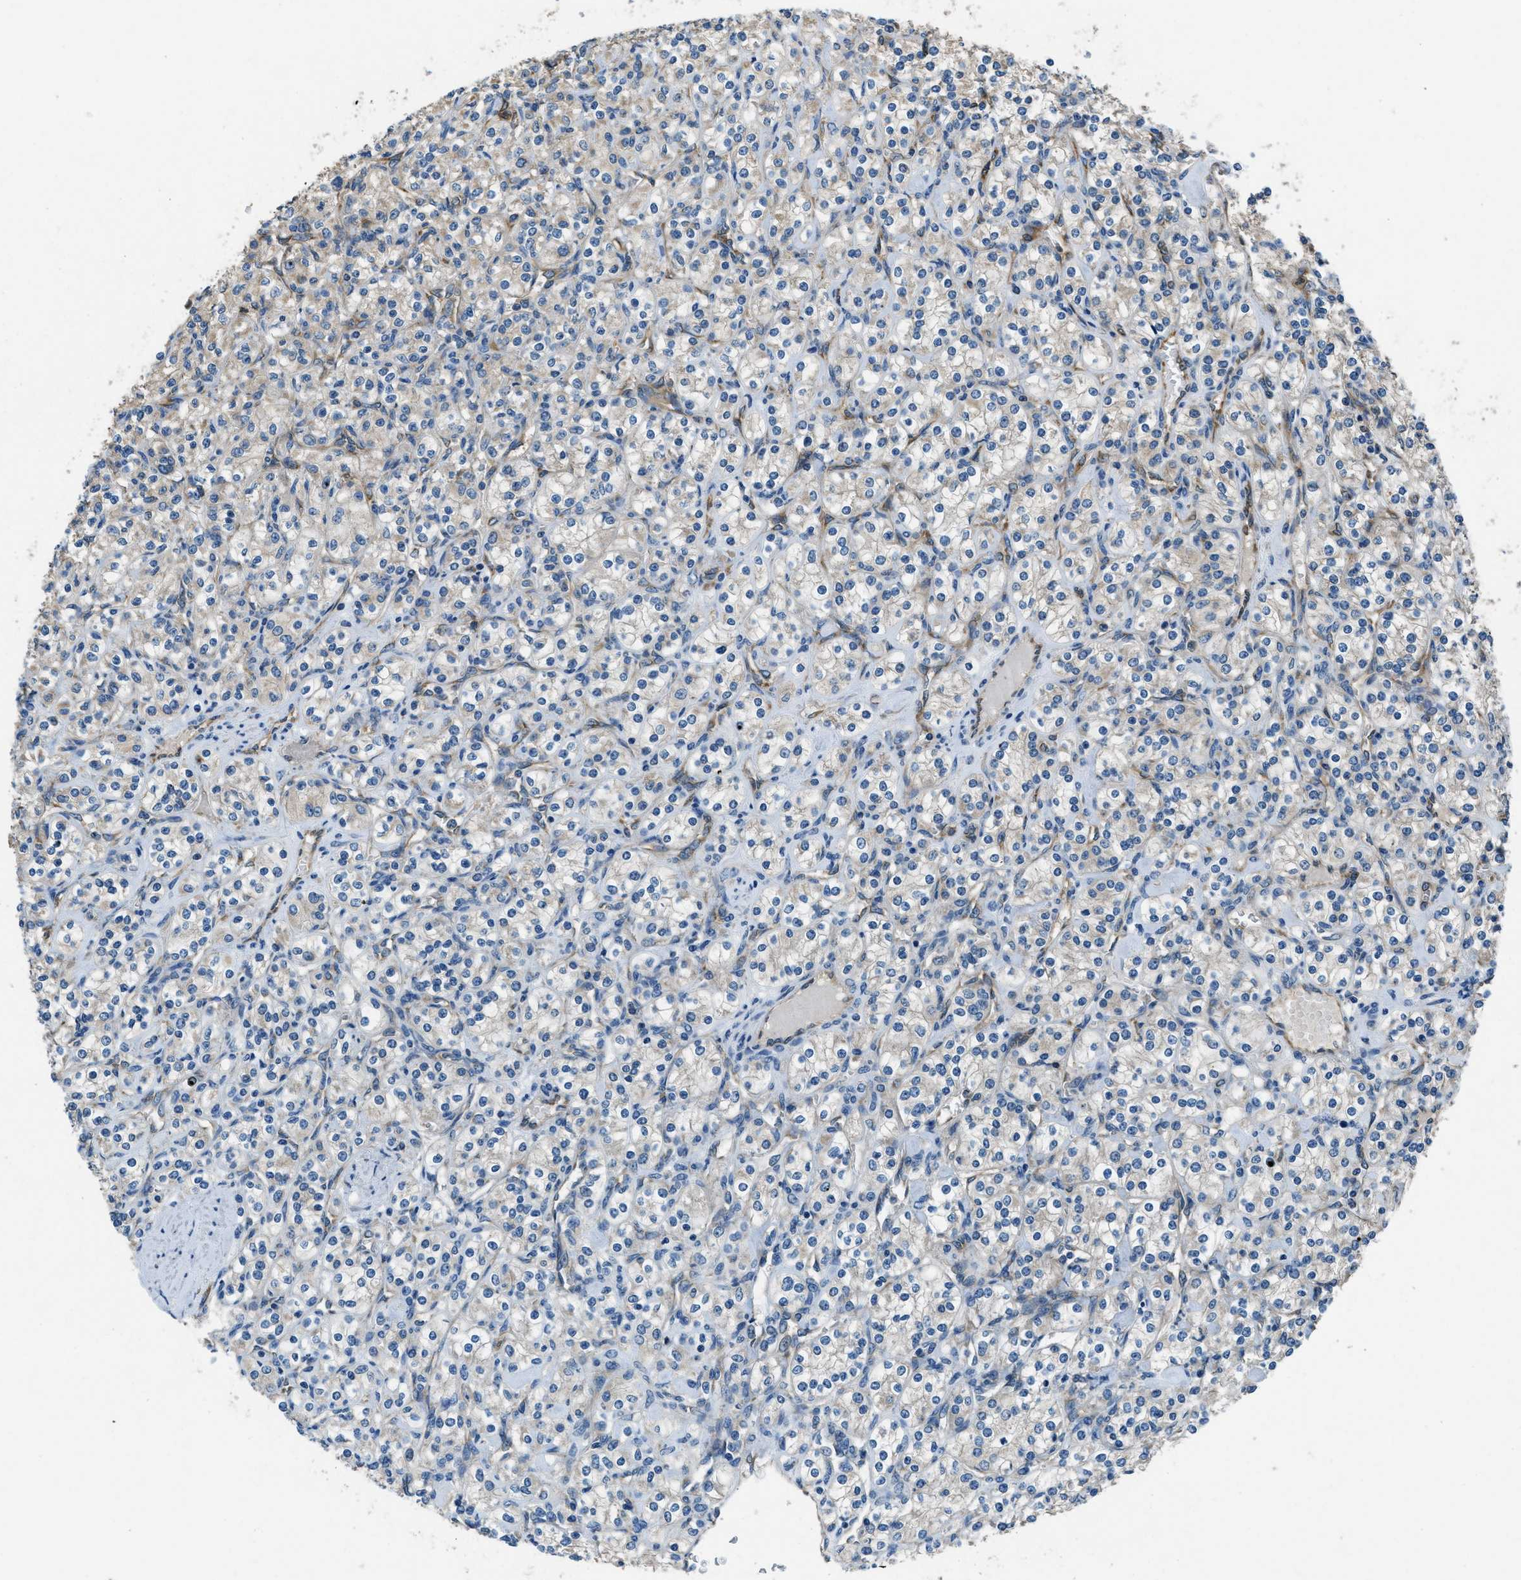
{"staining": {"intensity": "weak", "quantity": "<25%", "location": "cytoplasmic/membranous"}, "tissue": "renal cancer", "cell_type": "Tumor cells", "image_type": "cancer", "snomed": [{"axis": "morphology", "description": "Adenocarcinoma, NOS"}, {"axis": "topography", "description": "Kidney"}], "caption": "Renal cancer (adenocarcinoma) stained for a protein using immunohistochemistry (IHC) exhibits no positivity tumor cells.", "gene": "GIMAP8", "patient": {"sex": "male", "age": 77}}